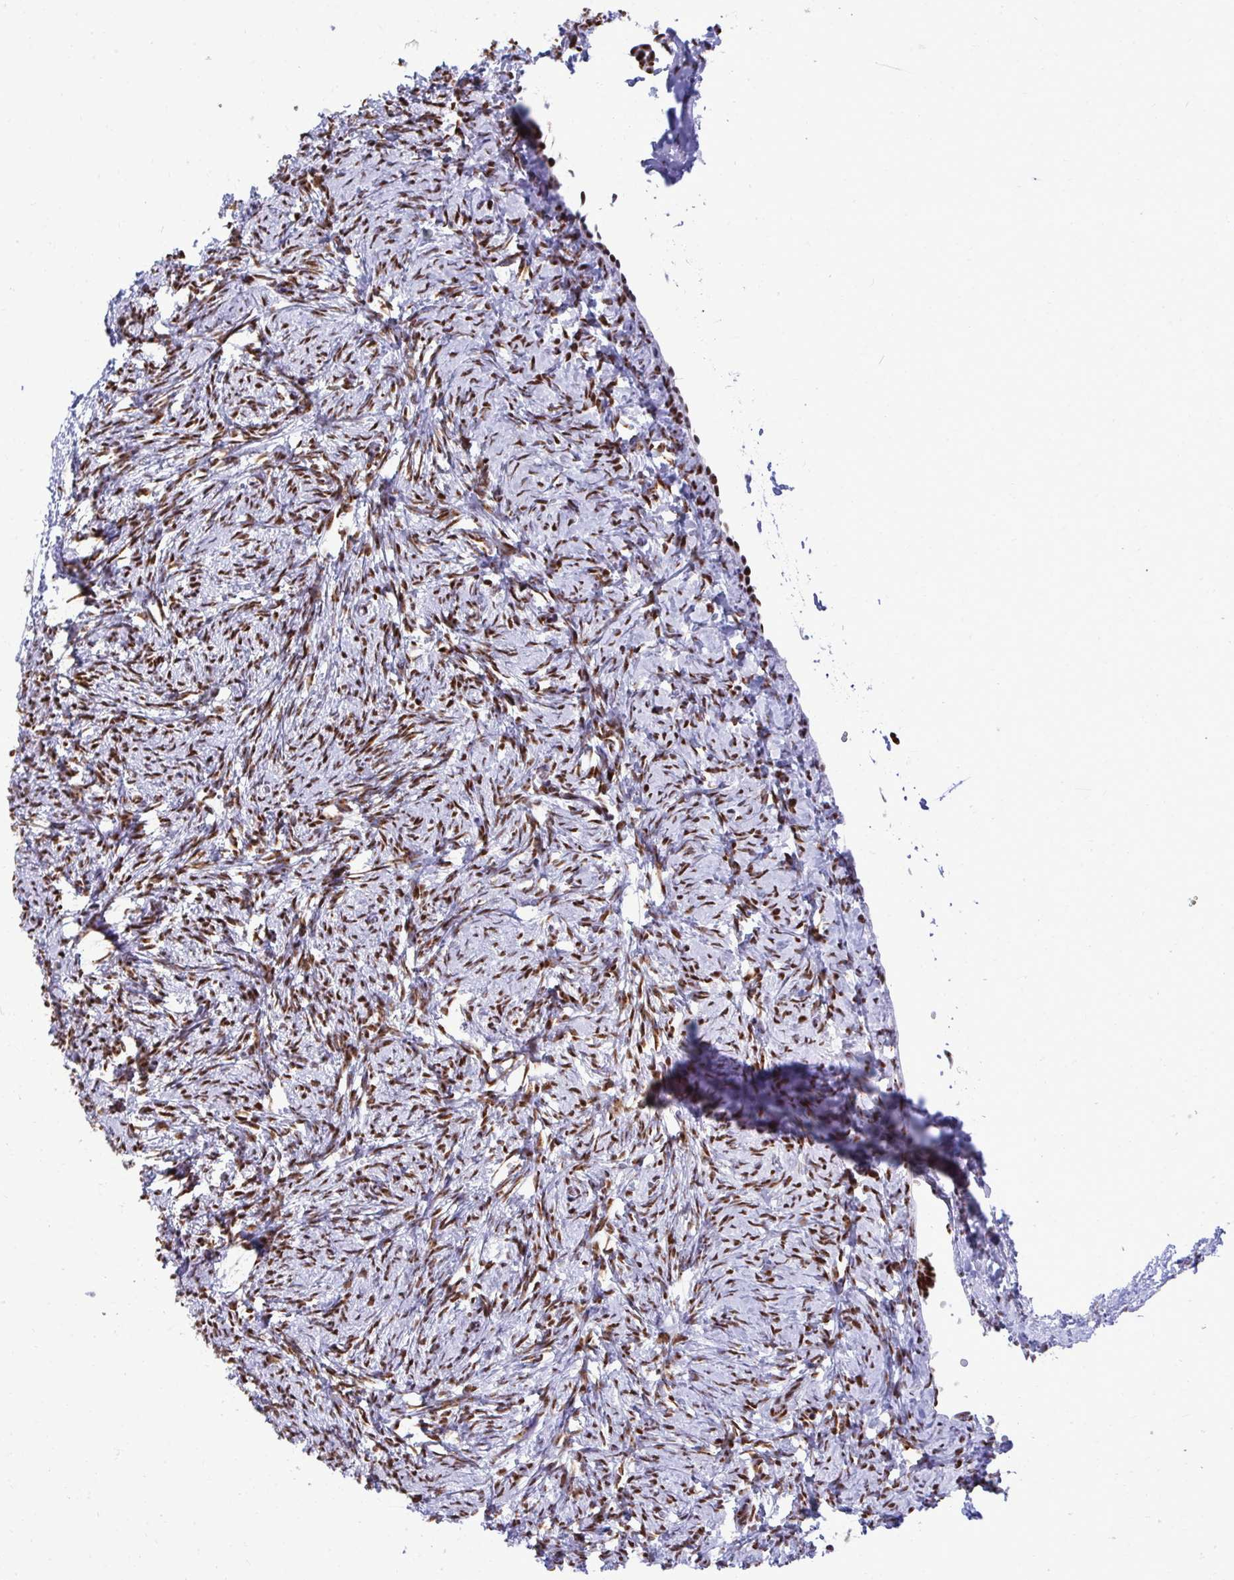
{"staining": {"intensity": "strong", "quantity": ">75%", "location": "nuclear"}, "tissue": "ovary", "cell_type": "Follicle cells", "image_type": "normal", "snomed": [{"axis": "morphology", "description": "Normal tissue, NOS"}, {"axis": "topography", "description": "Ovary"}], "caption": "A photomicrograph showing strong nuclear positivity in approximately >75% of follicle cells in benign ovary, as visualized by brown immunohistochemical staining.", "gene": "PELP1", "patient": {"sex": "female", "age": 41}}